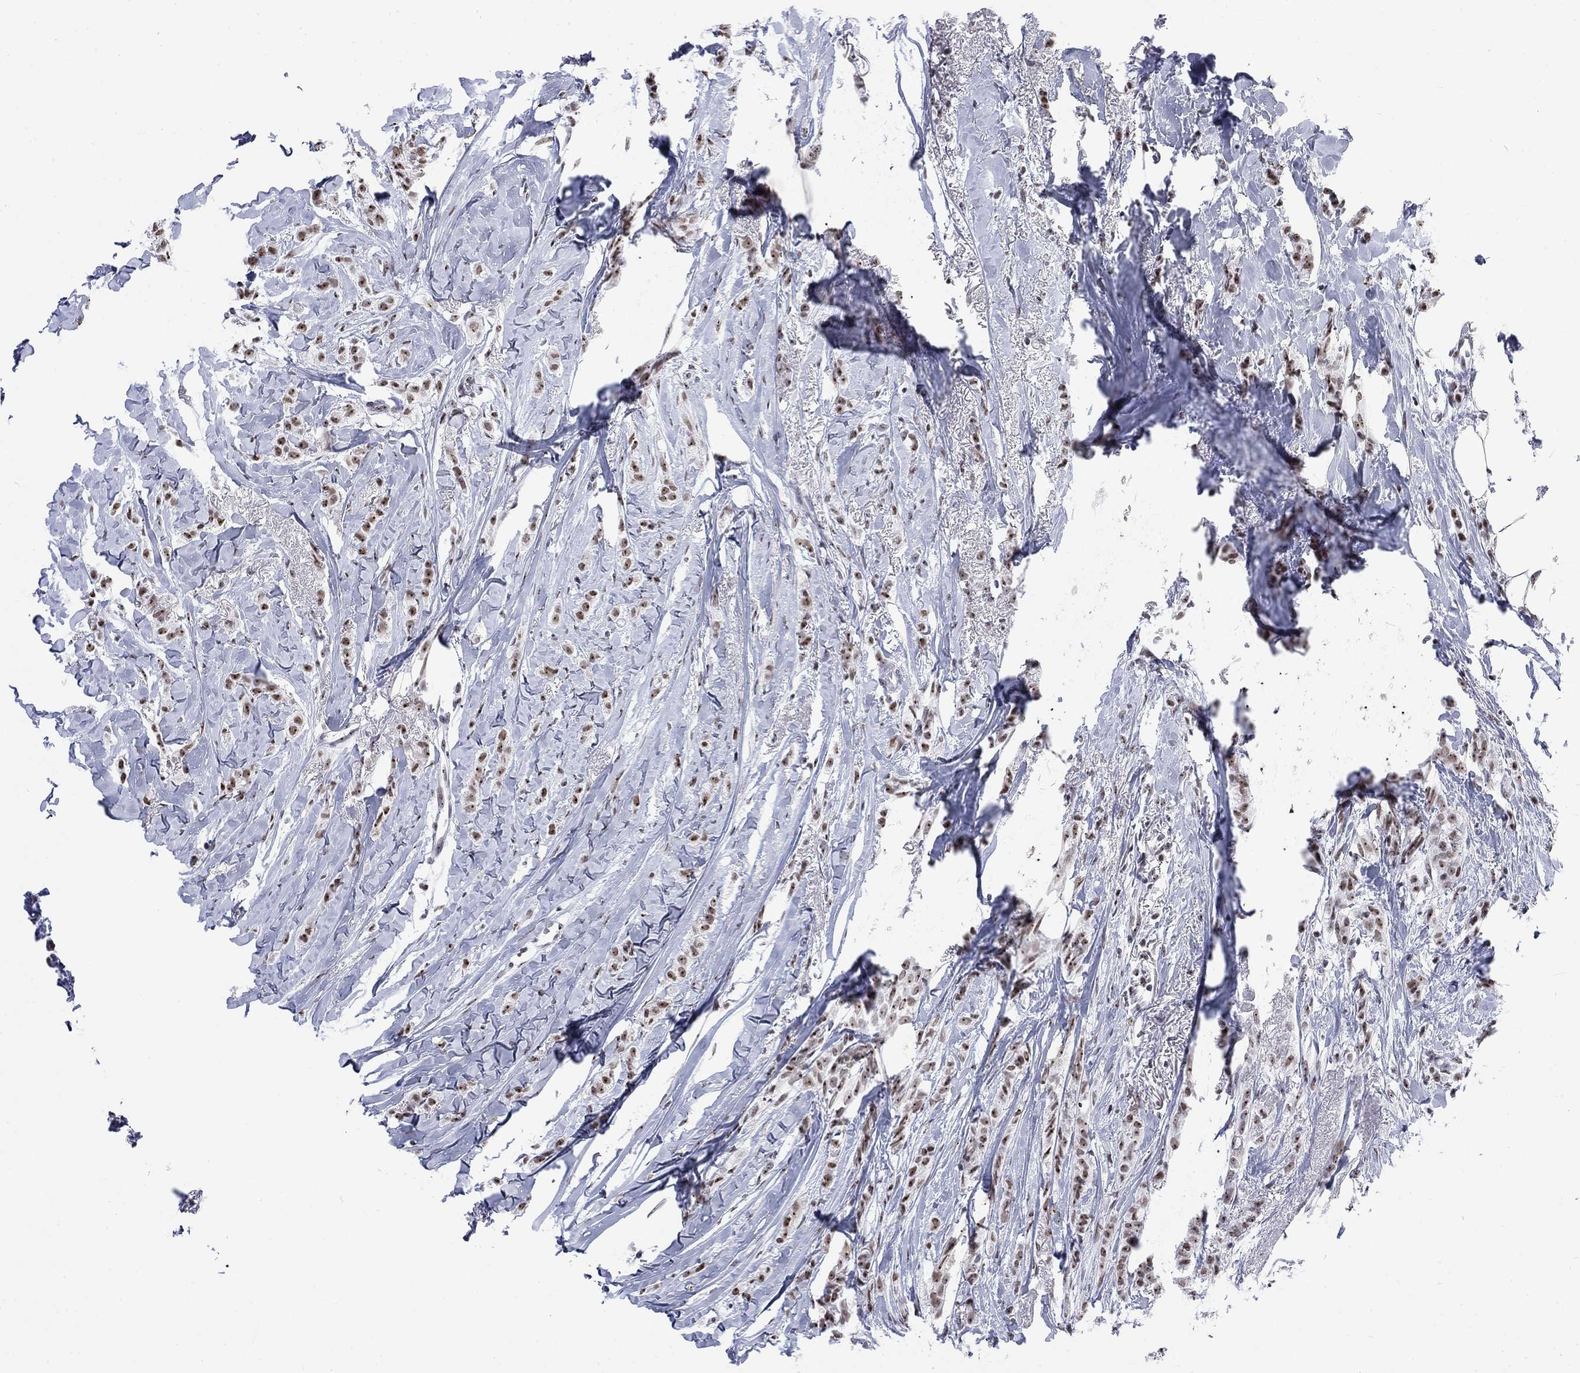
{"staining": {"intensity": "moderate", "quantity": ">75%", "location": "nuclear"}, "tissue": "breast cancer", "cell_type": "Tumor cells", "image_type": "cancer", "snomed": [{"axis": "morphology", "description": "Duct carcinoma"}, {"axis": "topography", "description": "Breast"}], "caption": "Tumor cells show medium levels of moderate nuclear expression in approximately >75% of cells in human breast cancer (invasive ductal carcinoma). (DAB = brown stain, brightfield microscopy at high magnification).", "gene": "CSRNP3", "patient": {"sex": "female", "age": 85}}